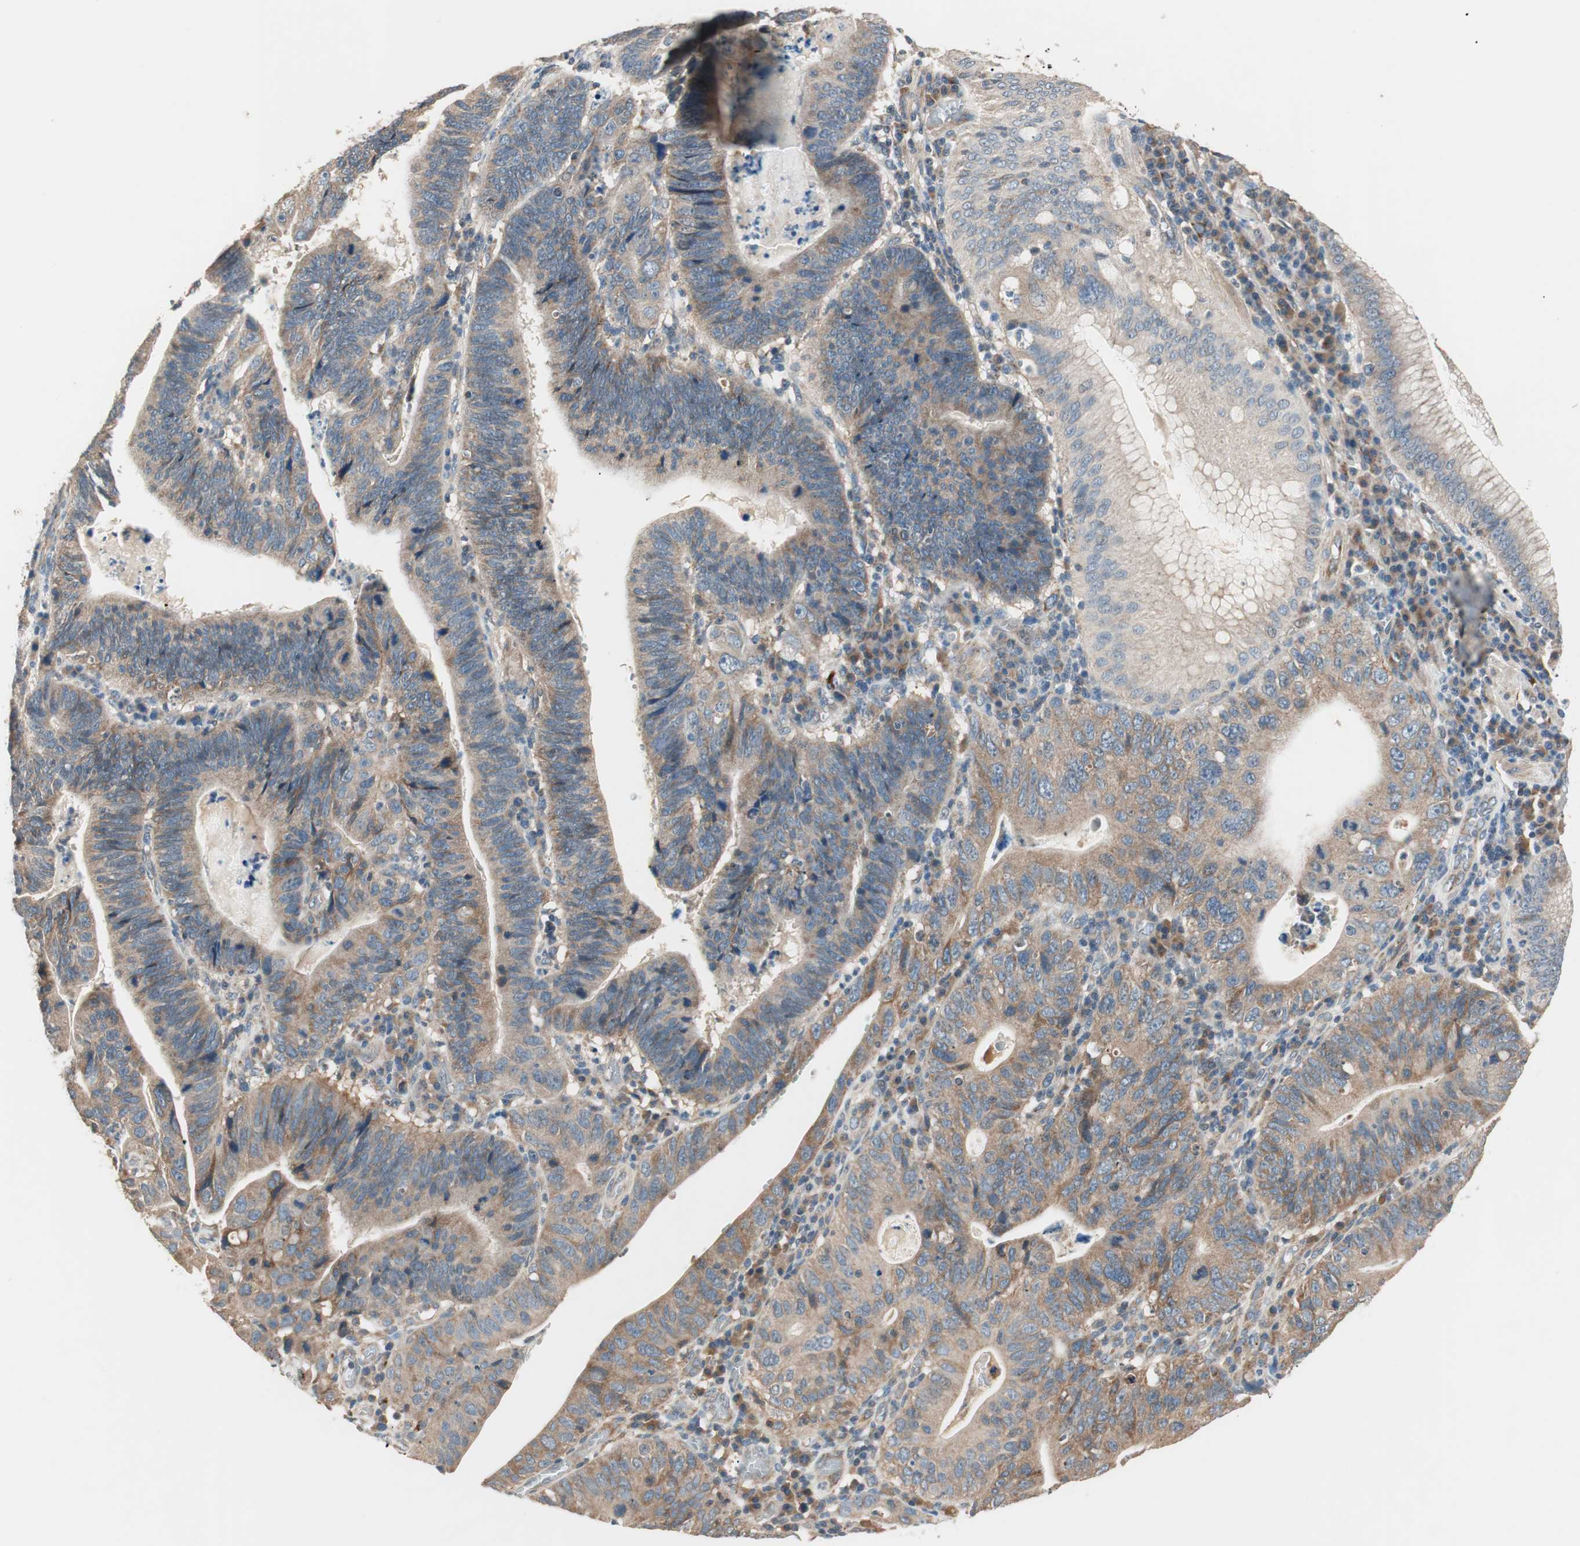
{"staining": {"intensity": "moderate", "quantity": ">75%", "location": "cytoplasmic/membranous"}, "tissue": "stomach cancer", "cell_type": "Tumor cells", "image_type": "cancer", "snomed": [{"axis": "morphology", "description": "Adenocarcinoma, NOS"}, {"axis": "topography", "description": "Stomach"}], "caption": "A histopathology image of adenocarcinoma (stomach) stained for a protein displays moderate cytoplasmic/membranous brown staining in tumor cells.", "gene": "HPN", "patient": {"sex": "male", "age": 59}}